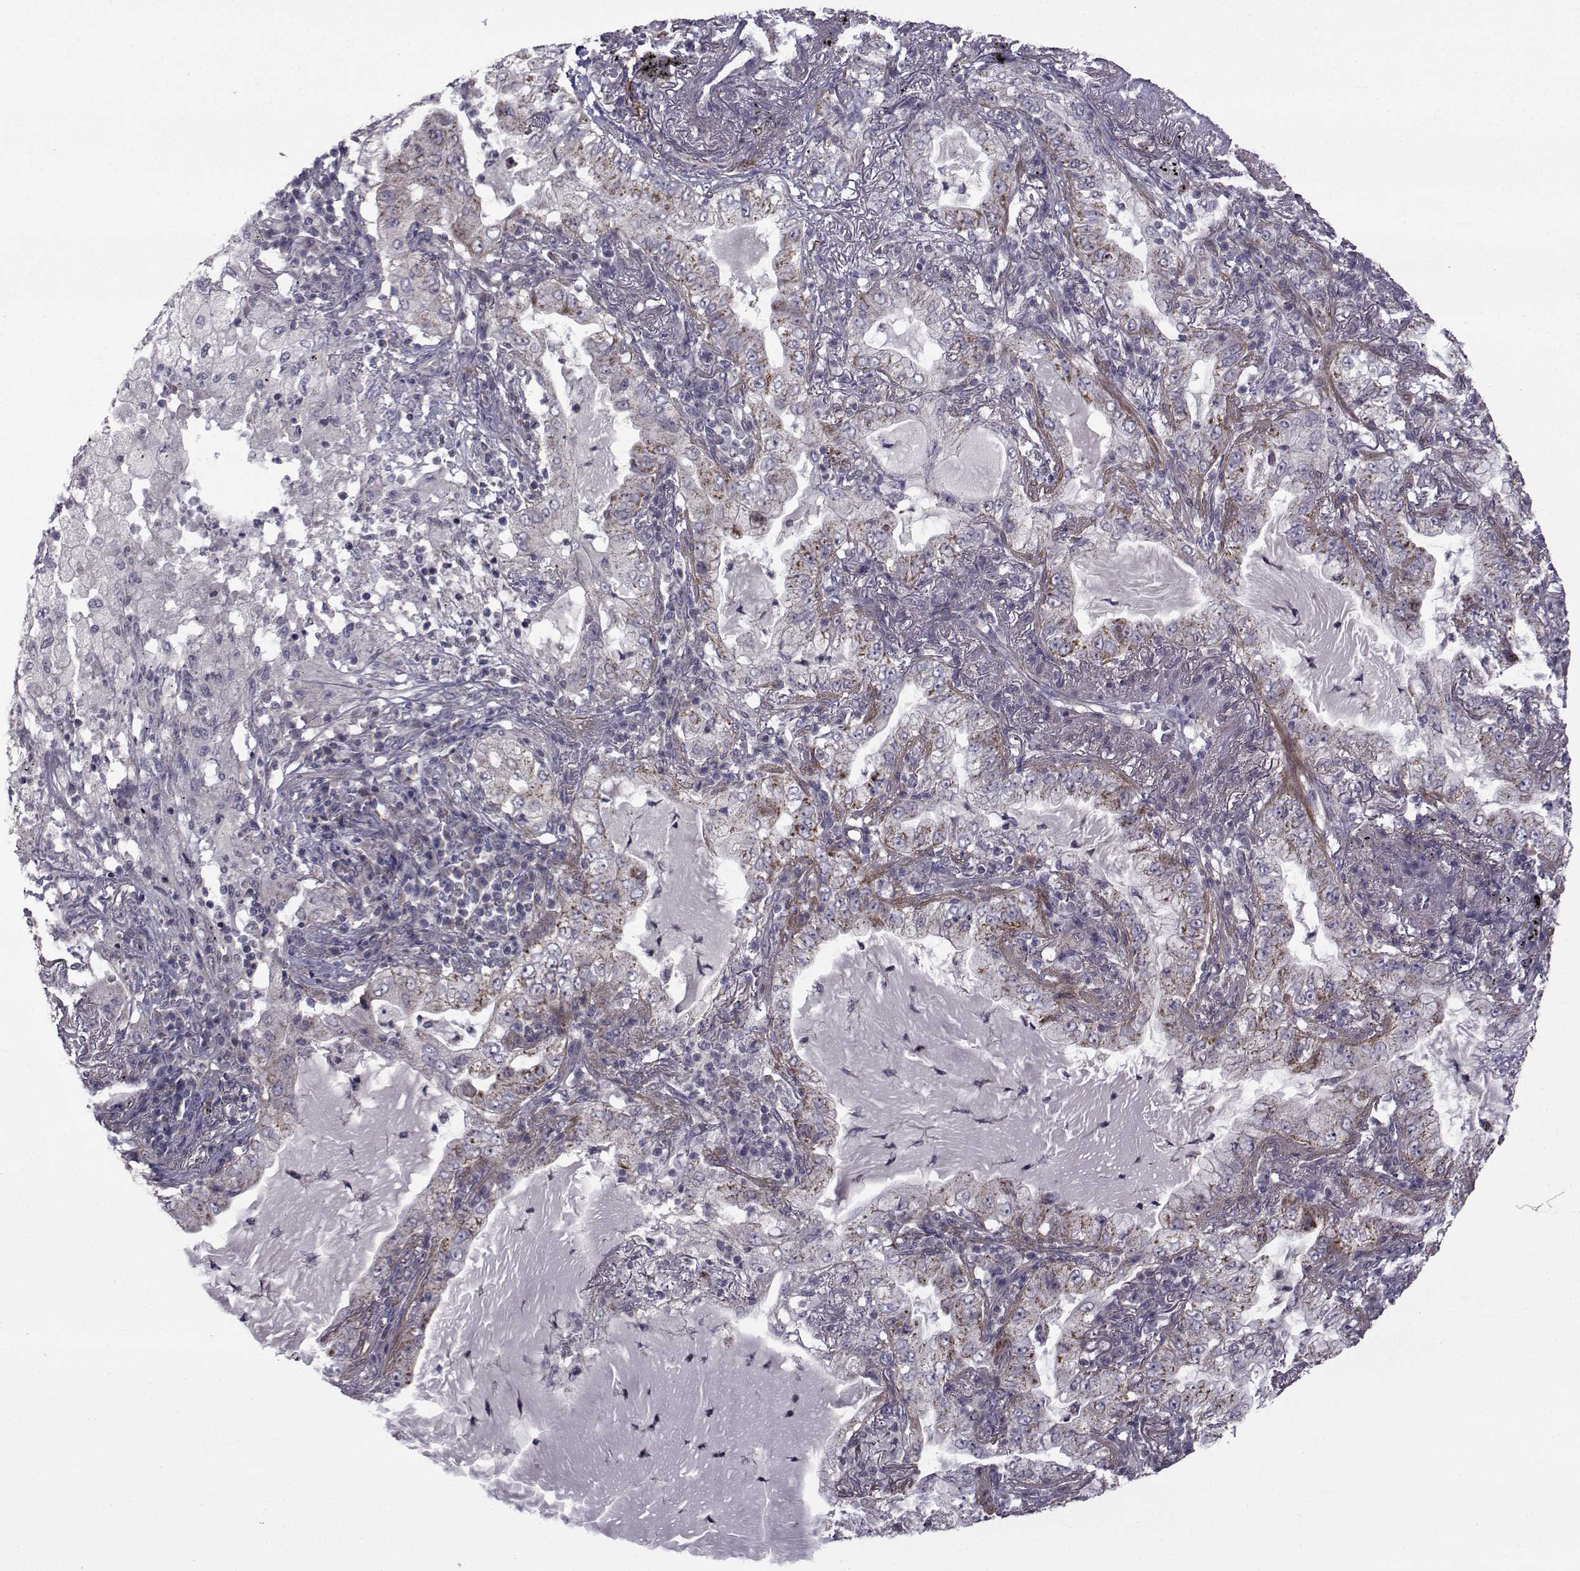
{"staining": {"intensity": "negative", "quantity": "none", "location": "none"}, "tissue": "lung cancer", "cell_type": "Tumor cells", "image_type": "cancer", "snomed": [{"axis": "morphology", "description": "Adenocarcinoma, NOS"}, {"axis": "topography", "description": "Lung"}], "caption": "Tumor cells are negative for brown protein staining in adenocarcinoma (lung).", "gene": "CFAP74", "patient": {"sex": "female", "age": 73}}